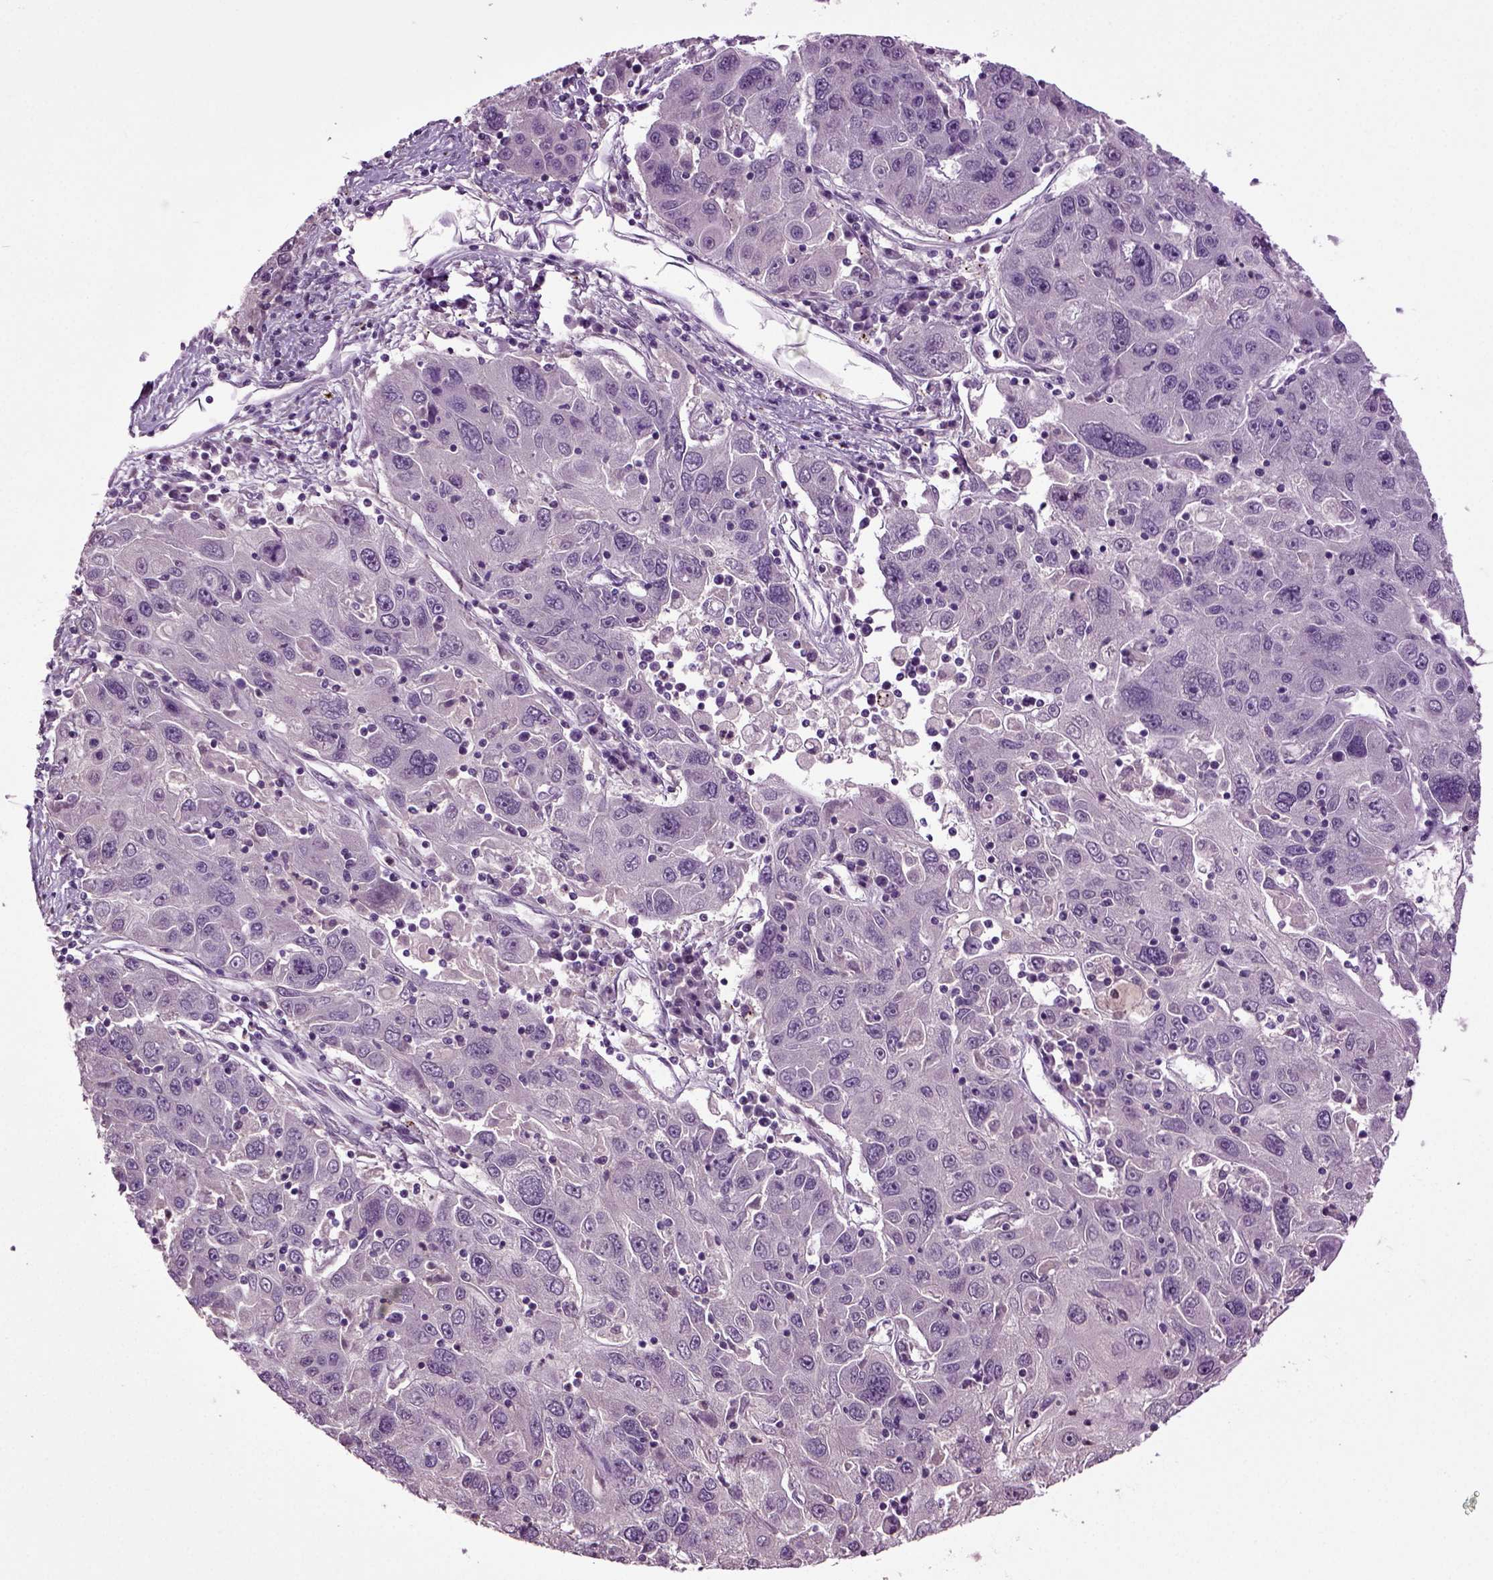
{"staining": {"intensity": "negative", "quantity": "none", "location": "none"}, "tissue": "stomach cancer", "cell_type": "Tumor cells", "image_type": "cancer", "snomed": [{"axis": "morphology", "description": "Adenocarcinoma, NOS"}, {"axis": "topography", "description": "Stomach"}], "caption": "This is an immunohistochemistry photomicrograph of stomach adenocarcinoma. There is no expression in tumor cells.", "gene": "FGF11", "patient": {"sex": "male", "age": 56}}